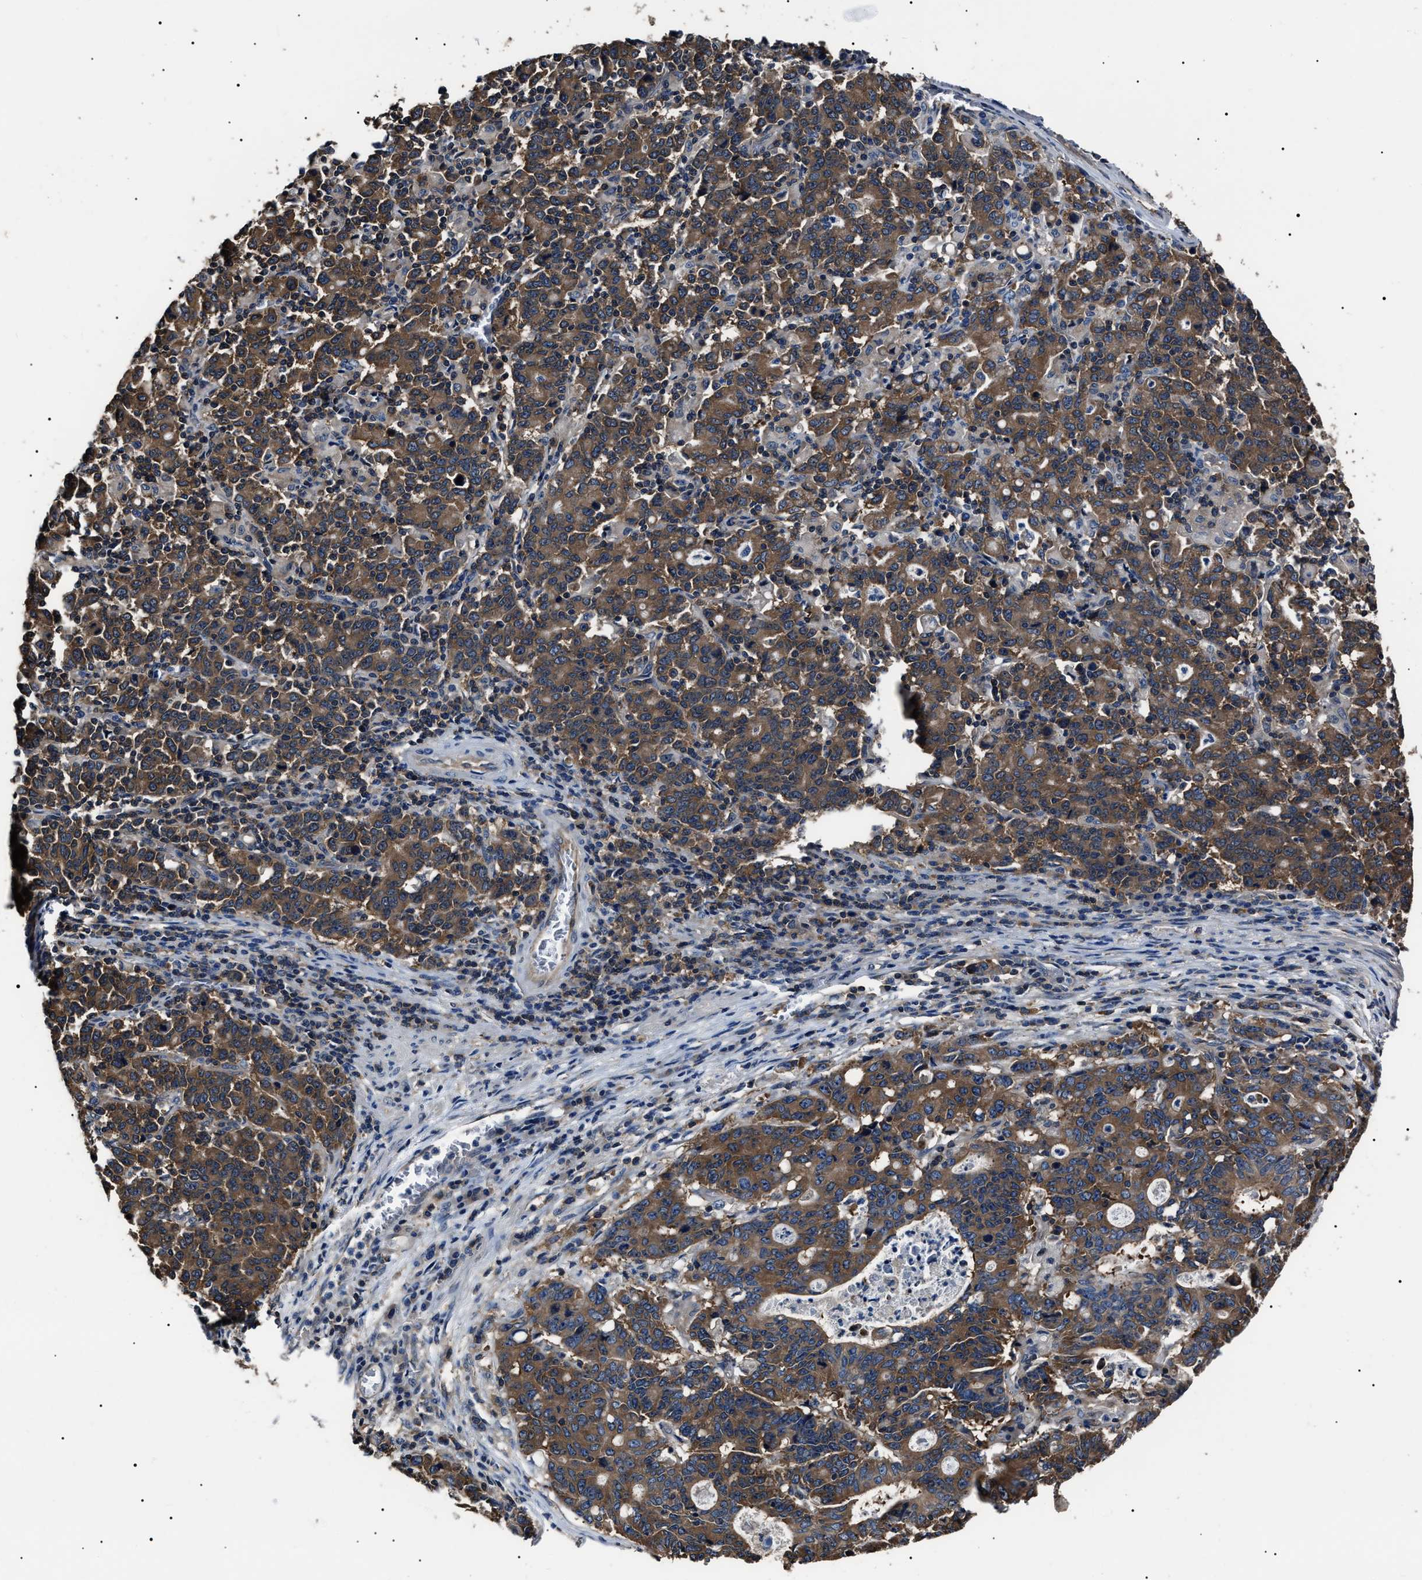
{"staining": {"intensity": "moderate", "quantity": ">75%", "location": "cytoplasmic/membranous"}, "tissue": "stomach cancer", "cell_type": "Tumor cells", "image_type": "cancer", "snomed": [{"axis": "morphology", "description": "Adenocarcinoma, NOS"}, {"axis": "topography", "description": "Stomach, upper"}], "caption": "A brown stain highlights moderate cytoplasmic/membranous positivity of a protein in stomach cancer (adenocarcinoma) tumor cells.", "gene": "CCT8", "patient": {"sex": "male", "age": 69}}